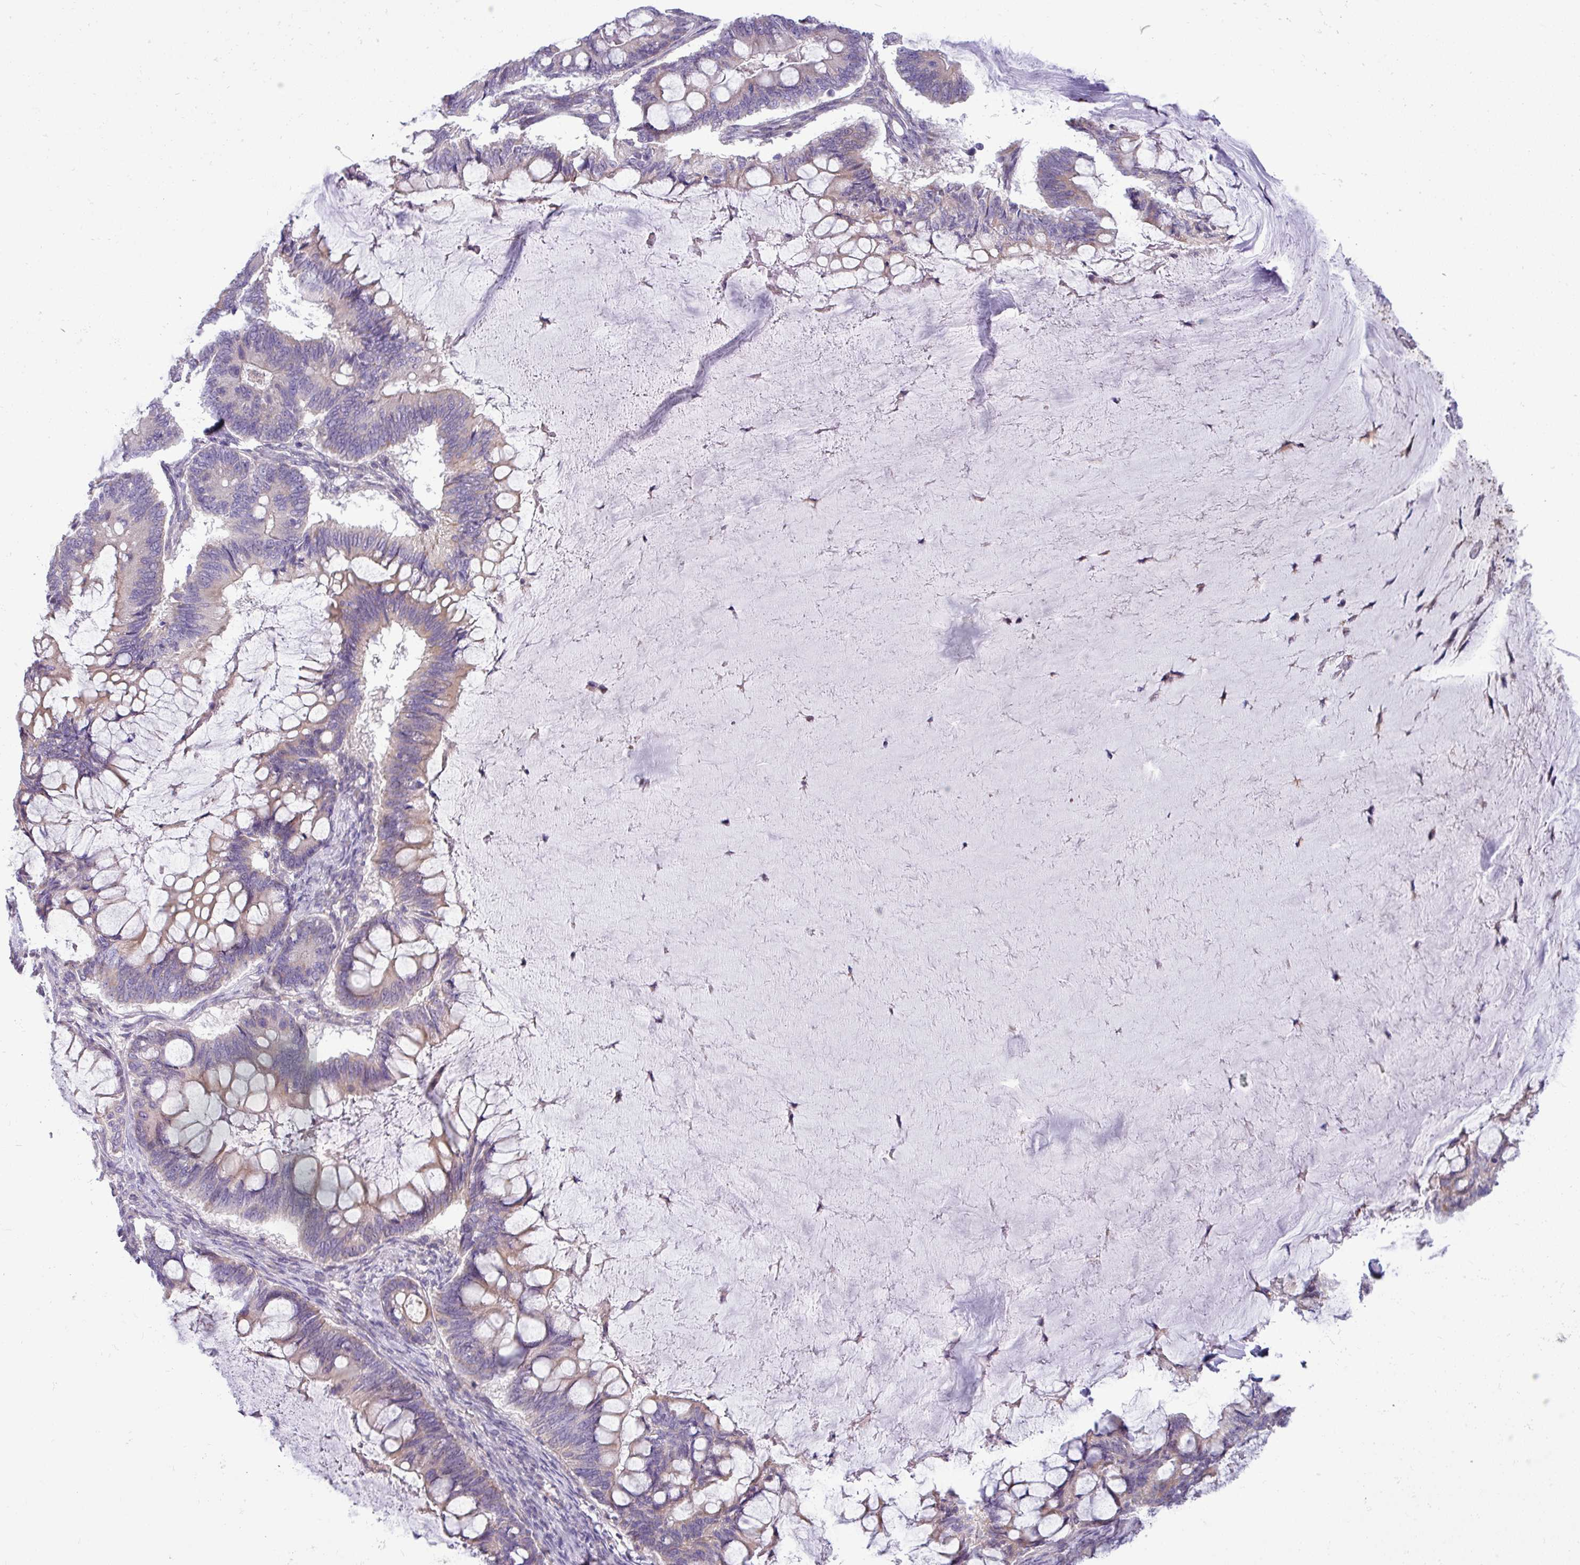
{"staining": {"intensity": "weak", "quantity": "25%-75%", "location": "cytoplasmic/membranous"}, "tissue": "ovarian cancer", "cell_type": "Tumor cells", "image_type": "cancer", "snomed": [{"axis": "morphology", "description": "Cystadenocarcinoma, mucinous, NOS"}, {"axis": "topography", "description": "Ovary"}], "caption": "Tumor cells show weak cytoplasmic/membranous staining in about 25%-75% of cells in ovarian cancer (mucinous cystadenocarcinoma).", "gene": "IRGC", "patient": {"sex": "female", "age": 61}}